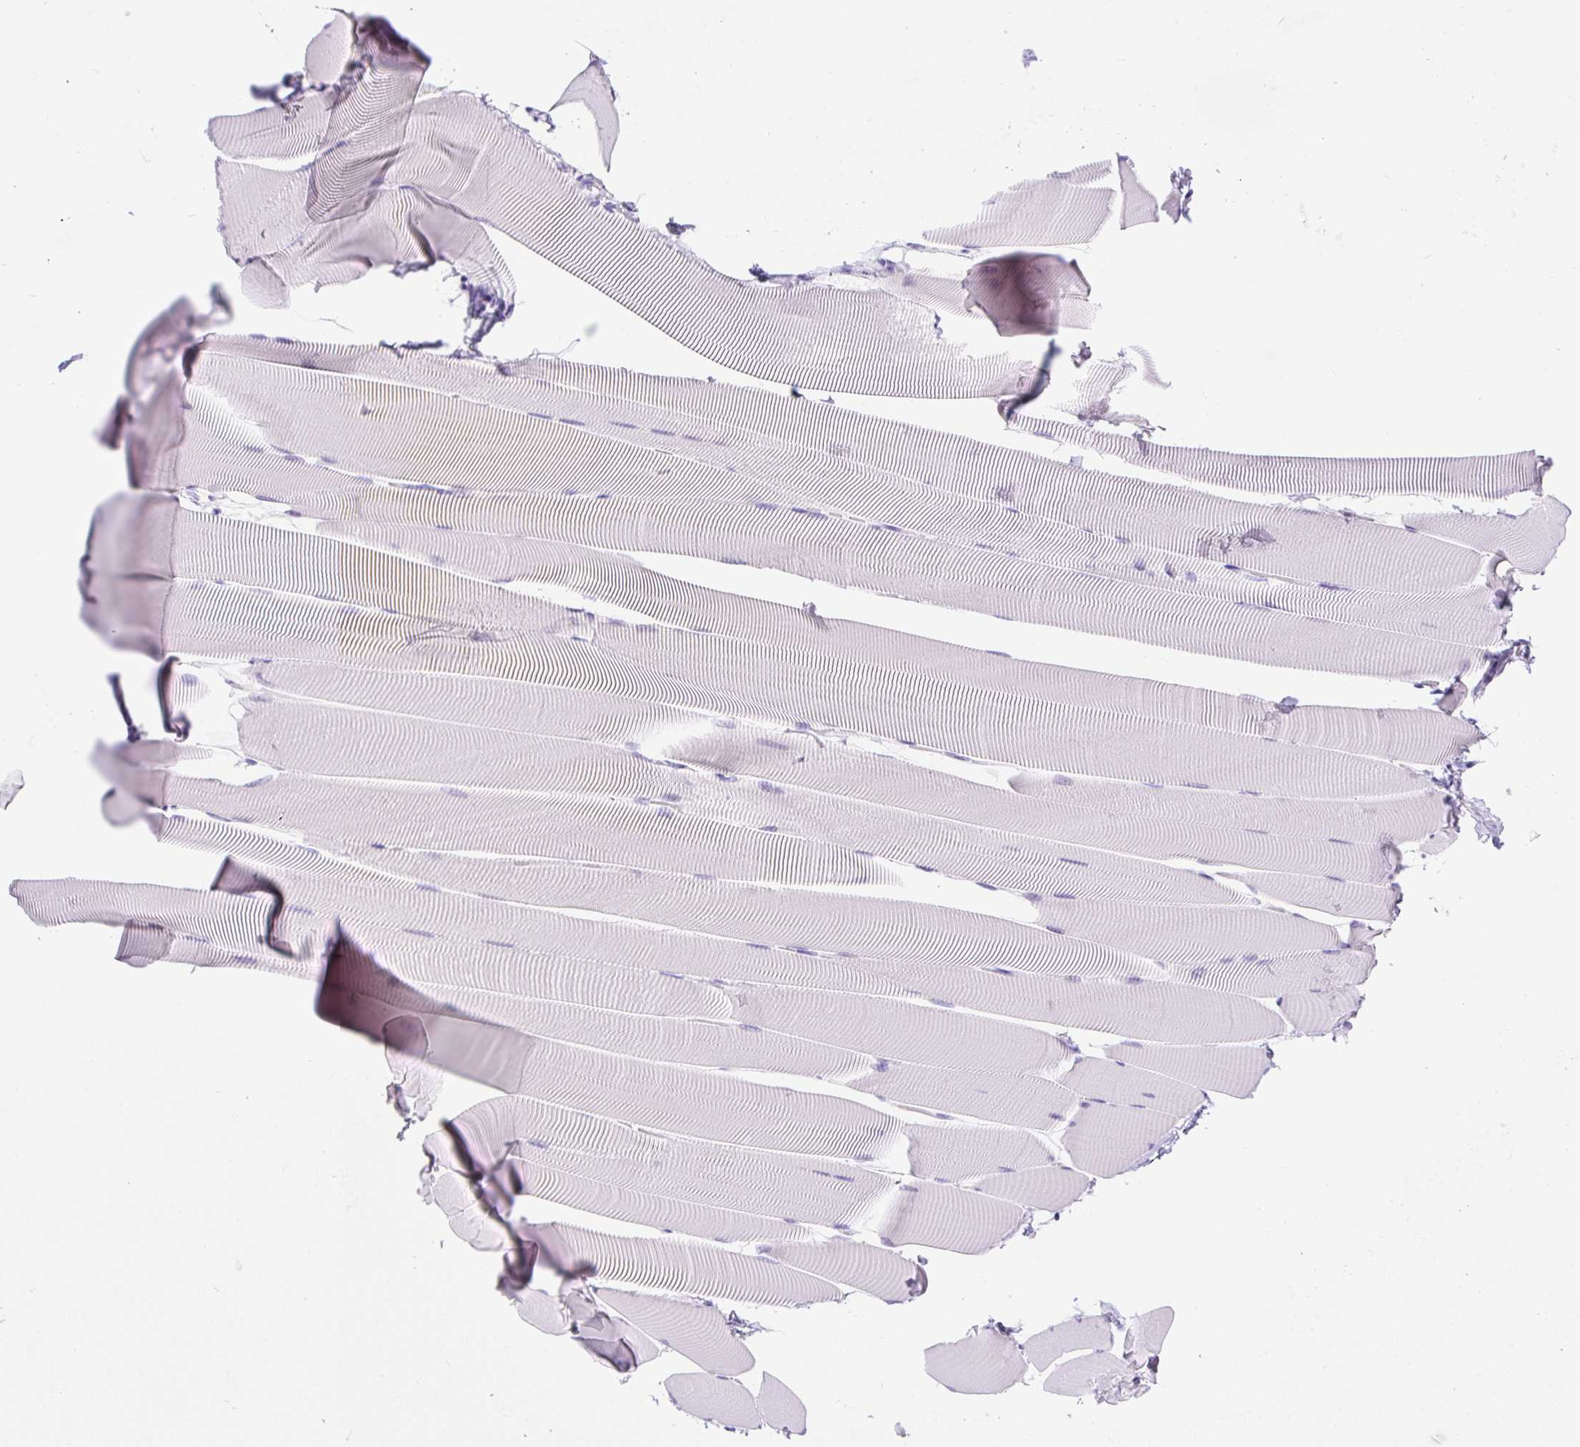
{"staining": {"intensity": "negative", "quantity": "none", "location": "none"}, "tissue": "skeletal muscle", "cell_type": "Myocytes", "image_type": "normal", "snomed": [{"axis": "morphology", "description": "Normal tissue, NOS"}, {"axis": "topography", "description": "Skeletal muscle"}], "caption": "Immunohistochemical staining of unremarkable human skeletal muscle shows no significant positivity in myocytes.", "gene": "ASB4", "patient": {"sex": "male", "age": 25}}